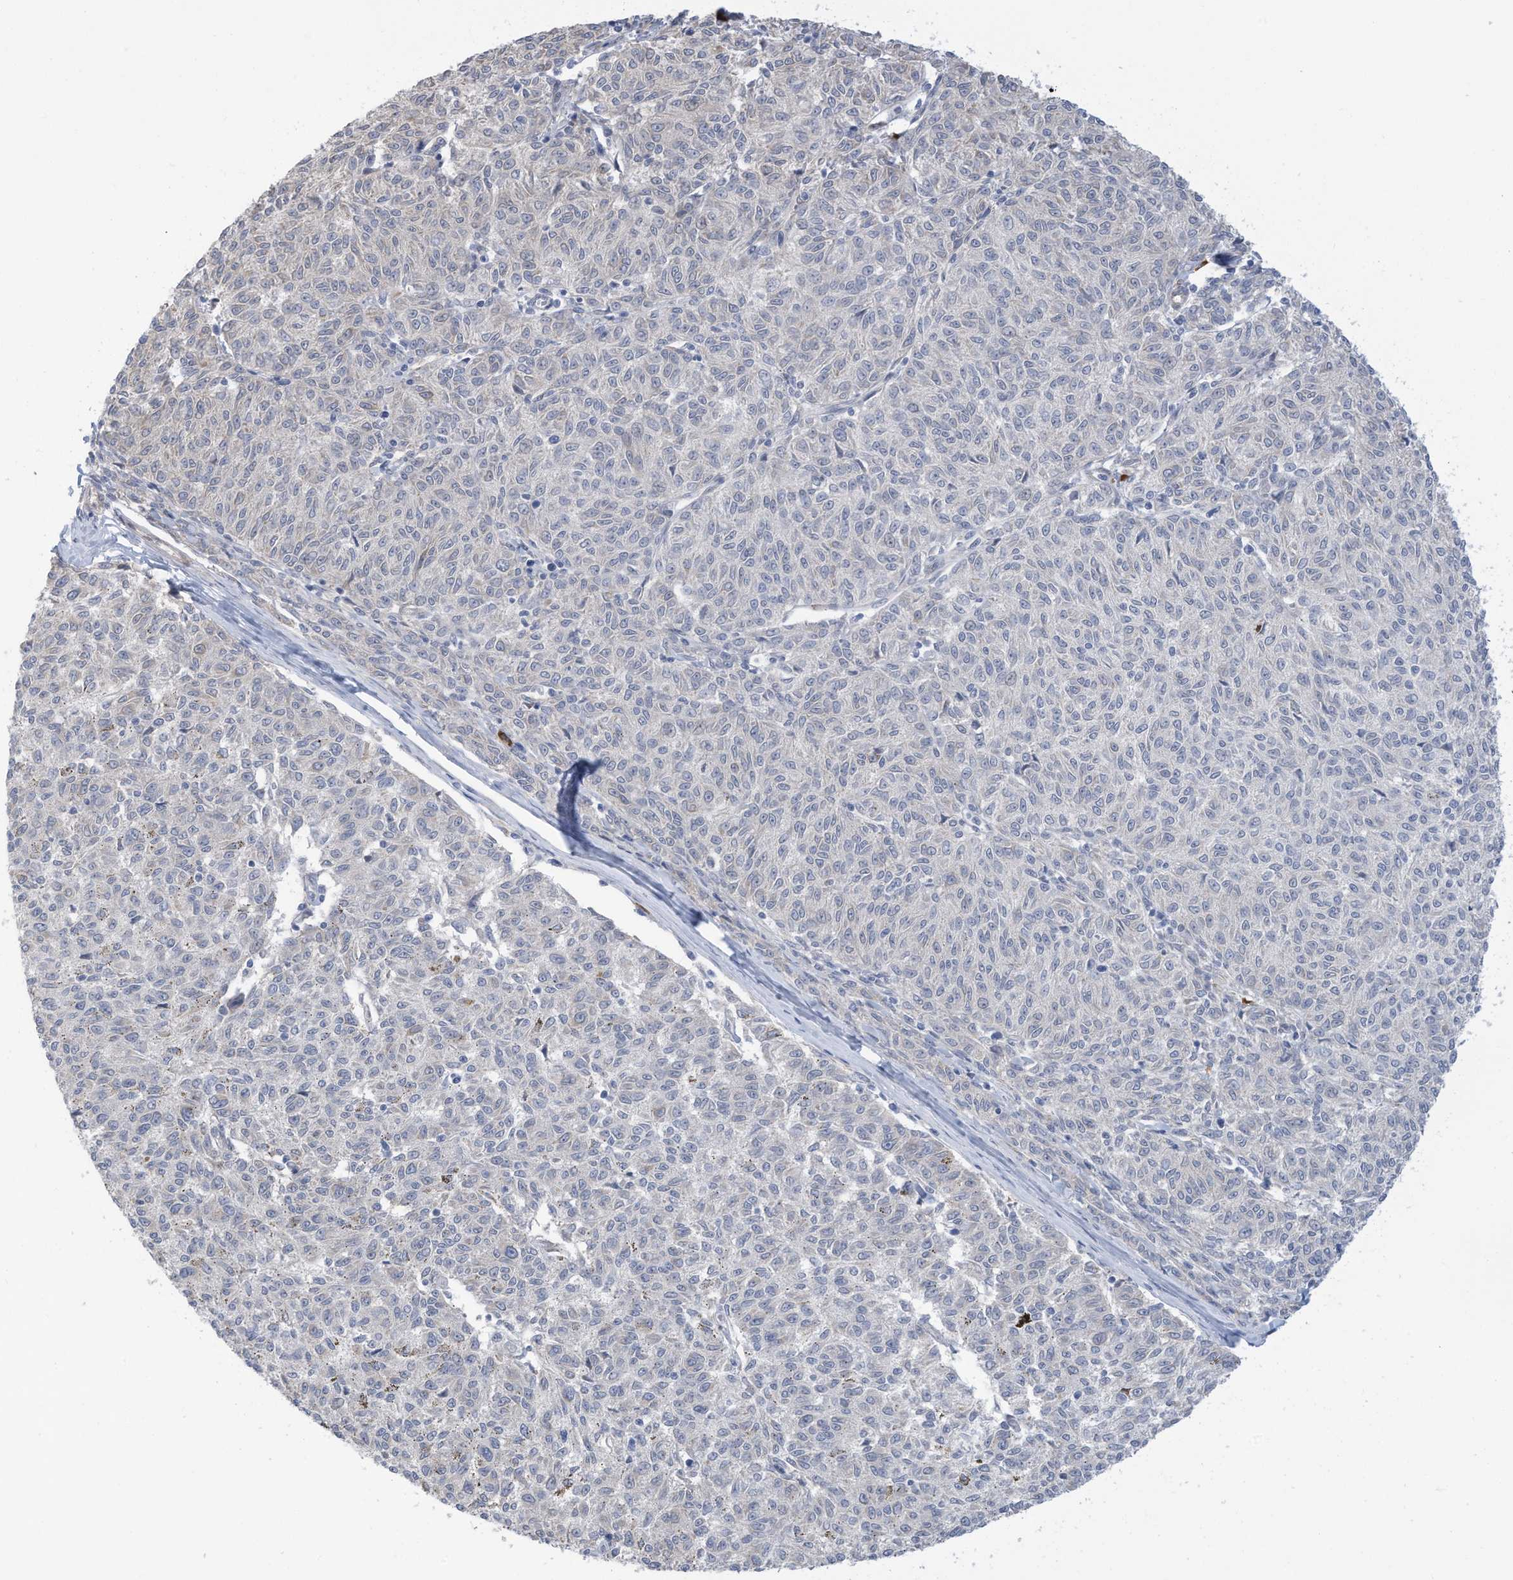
{"staining": {"intensity": "negative", "quantity": "none", "location": "none"}, "tissue": "melanoma", "cell_type": "Tumor cells", "image_type": "cancer", "snomed": [{"axis": "morphology", "description": "Malignant melanoma, NOS"}, {"axis": "topography", "description": "Skin"}], "caption": "Tumor cells are negative for protein expression in human malignant melanoma. (Stains: DAB (3,3'-diaminobenzidine) IHC with hematoxylin counter stain, Microscopy: brightfield microscopy at high magnification).", "gene": "ZNF292", "patient": {"sex": "female", "age": 72}}